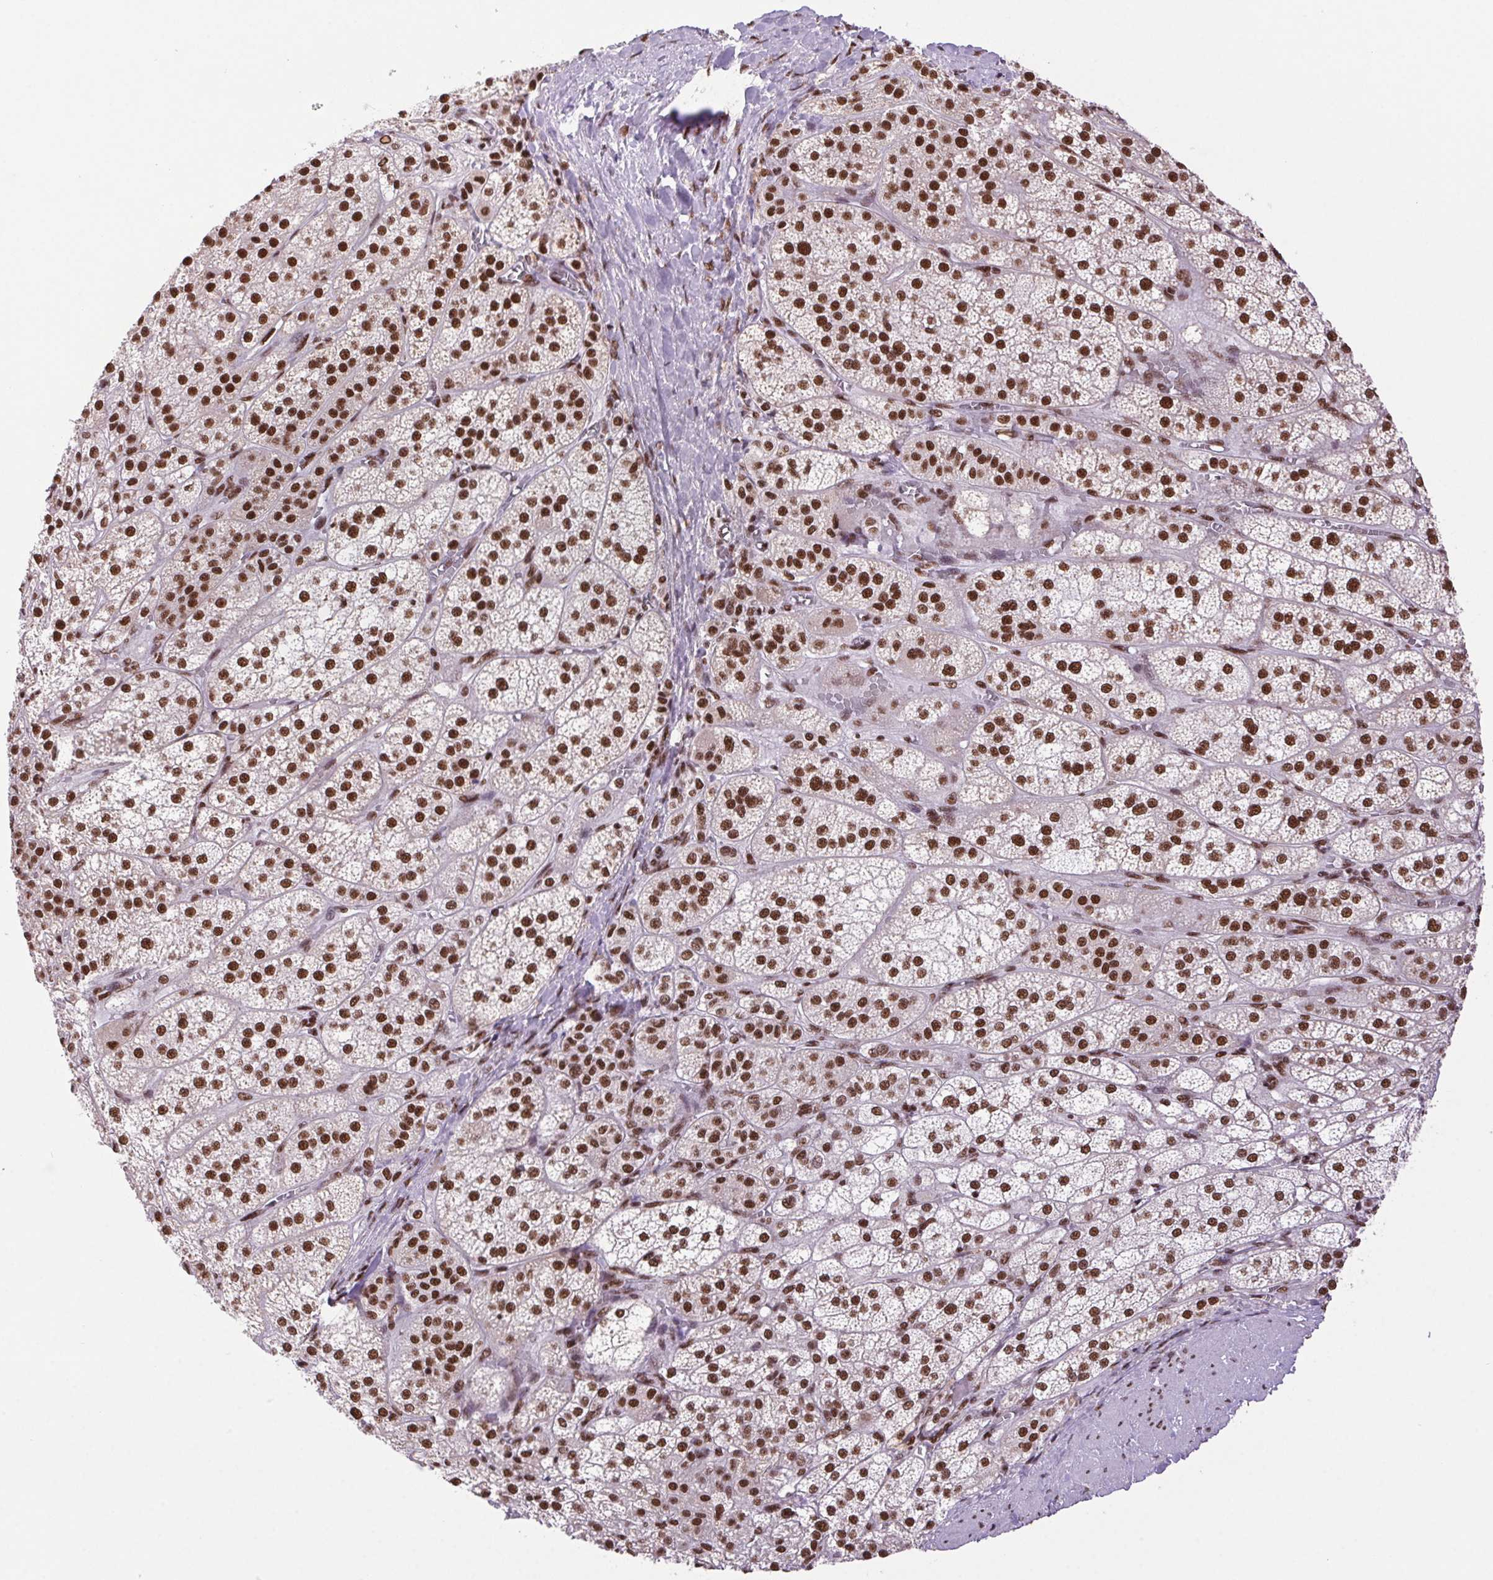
{"staining": {"intensity": "strong", "quantity": ">75%", "location": "cytoplasmic/membranous,nuclear"}, "tissue": "adrenal gland", "cell_type": "Glandular cells", "image_type": "normal", "snomed": [{"axis": "morphology", "description": "Normal tissue, NOS"}, {"axis": "topography", "description": "Adrenal gland"}], "caption": "IHC (DAB) staining of normal adrenal gland reveals strong cytoplasmic/membranous,nuclear protein staining in about >75% of glandular cells. The staining was performed using DAB, with brown indicating positive protein expression. Nuclei are stained blue with hematoxylin.", "gene": "ZNF207", "patient": {"sex": "female", "age": 60}}